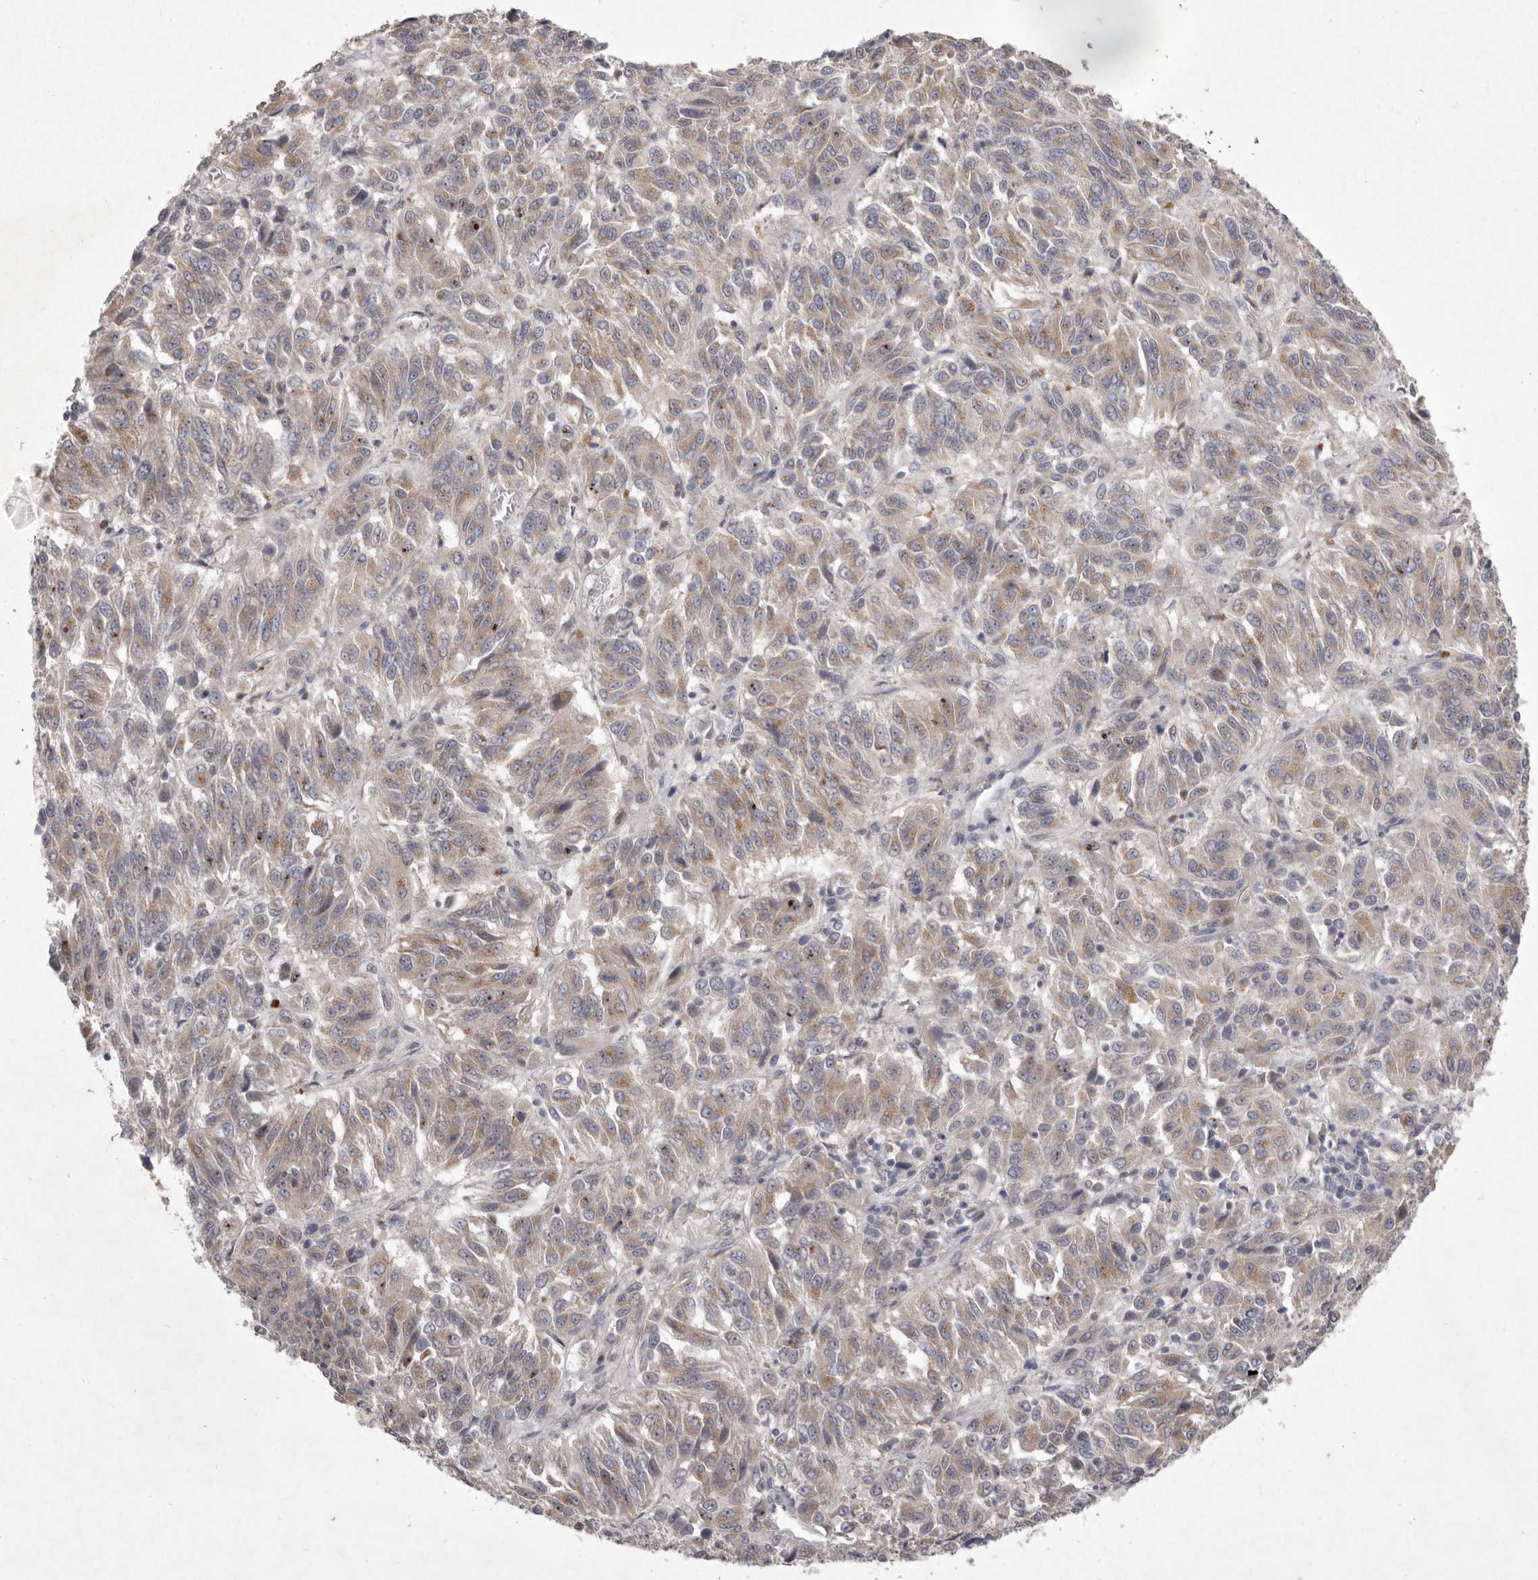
{"staining": {"intensity": "weak", "quantity": ">75%", "location": "cytoplasmic/membranous"}, "tissue": "melanoma", "cell_type": "Tumor cells", "image_type": "cancer", "snomed": [{"axis": "morphology", "description": "Malignant melanoma, Metastatic site"}, {"axis": "topography", "description": "Lung"}], "caption": "Human melanoma stained with a brown dye exhibits weak cytoplasmic/membranous positive positivity in approximately >75% of tumor cells.", "gene": "P2RX6", "patient": {"sex": "male", "age": 64}}